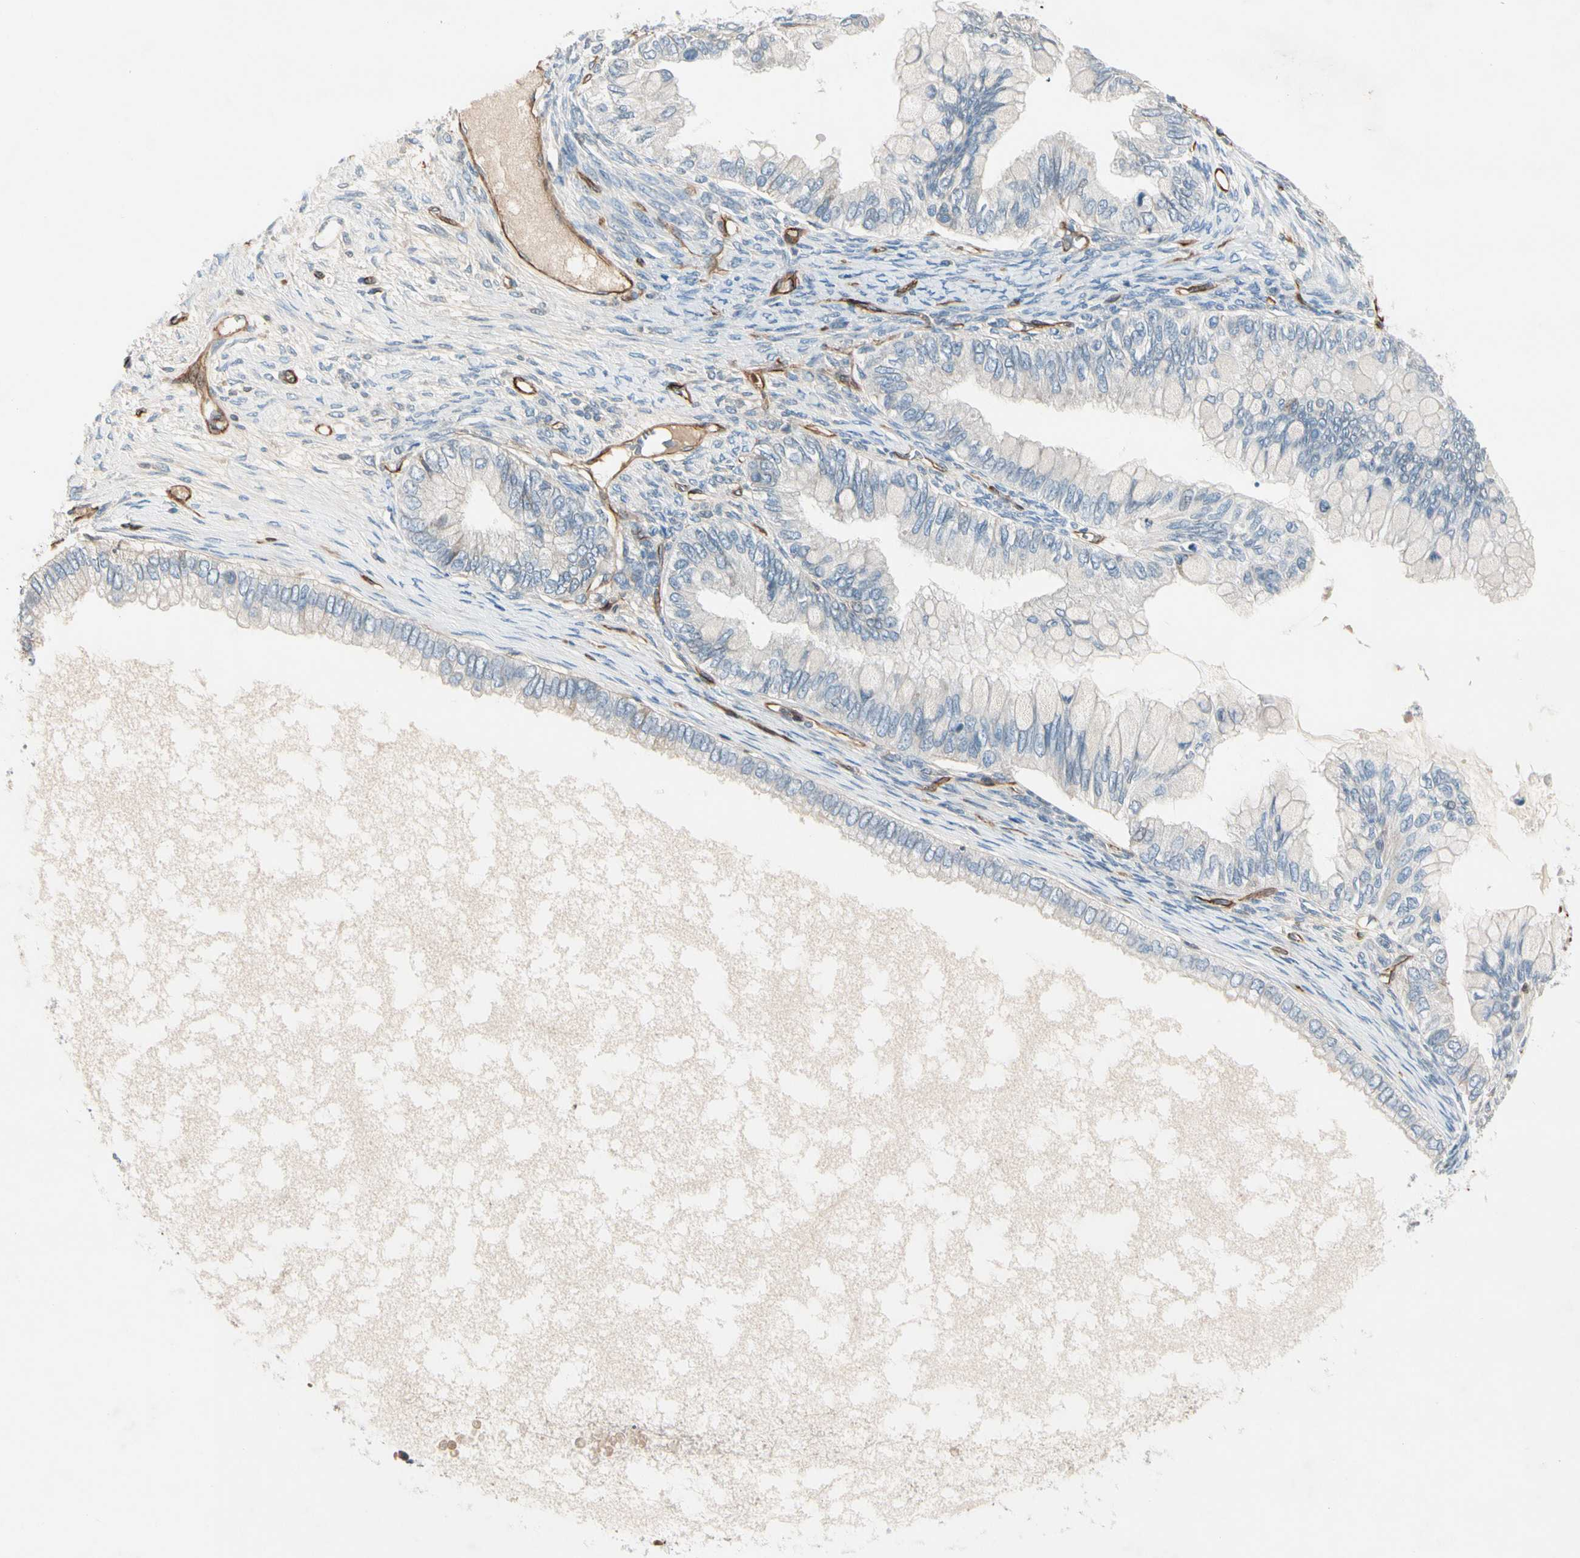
{"staining": {"intensity": "negative", "quantity": "none", "location": "none"}, "tissue": "ovarian cancer", "cell_type": "Tumor cells", "image_type": "cancer", "snomed": [{"axis": "morphology", "description": "Cystadenocarcinoma, mucinous, NOS"}, {"axis": "topography", "description": "Ovary"}], "caption": "This is an immunohistochemistry photomicrograph of ovarian mucinous cystadenocarcinoma. There is no positivity in tumor cells.", "gene": "CD93", "patient": {"sex": "female", "age": 80}}